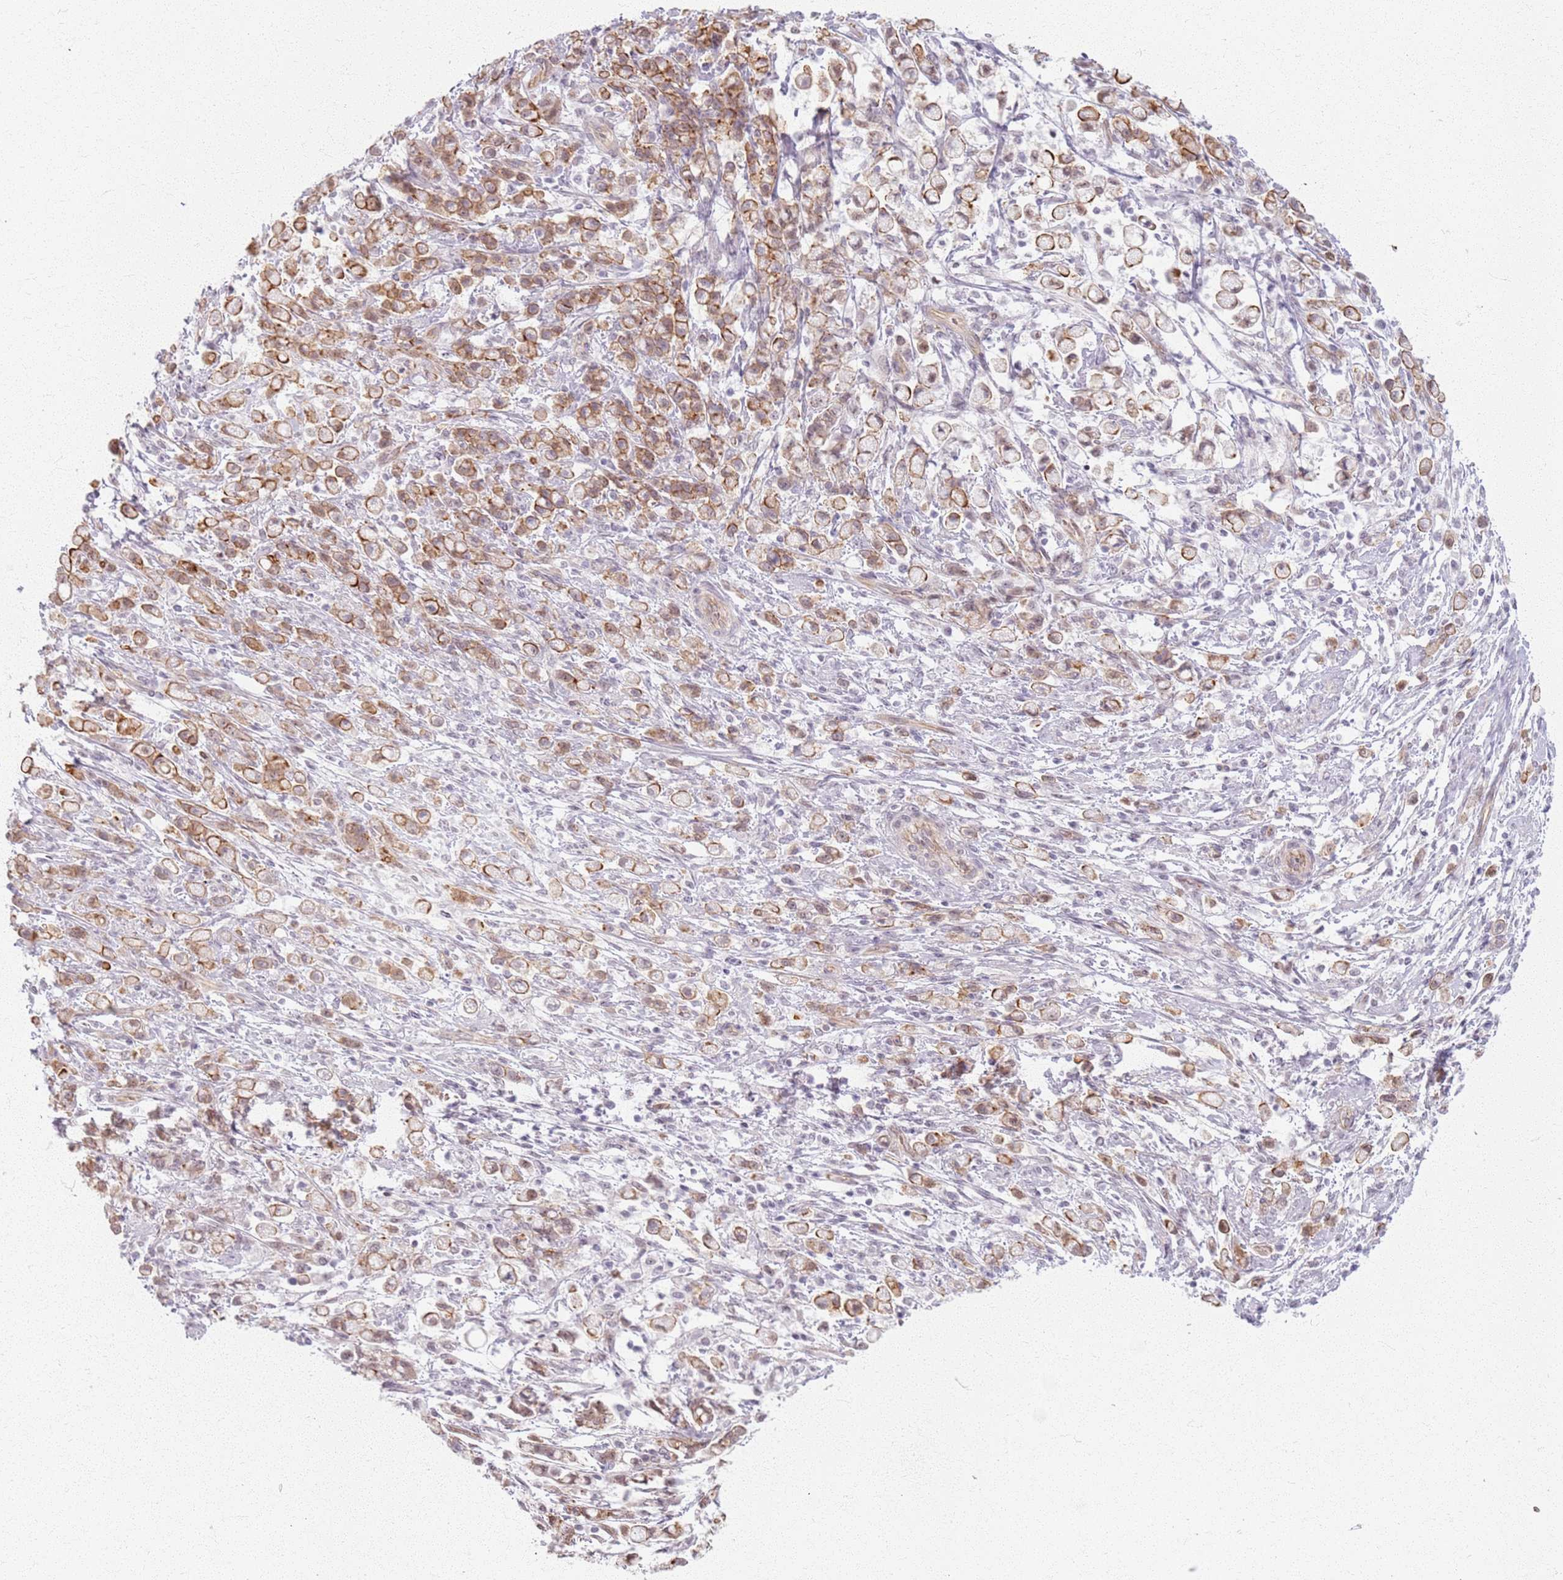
{"staining": {"intensity": "moderate", "quantity": ">75%", "location": "cytoplasmic/membranous"}, "tissue": "stomach cancer", "cell_type": "Tumor cells", "image_type": "cancer", "snomed": [{"axis": "morphology", "description": "Adenocarcinoma, NOS"}, {"axis": "topography", "description": "Stomach"}], "caption": "Stomach cancer (adenocarcinoma) stained with a brown dye demonstrates moderate cytoplasmic/membranous positive positivity in about >75% of tumor cells.", "gene": "KCNA5", "patient": {"sex": "female", "age": 60}}